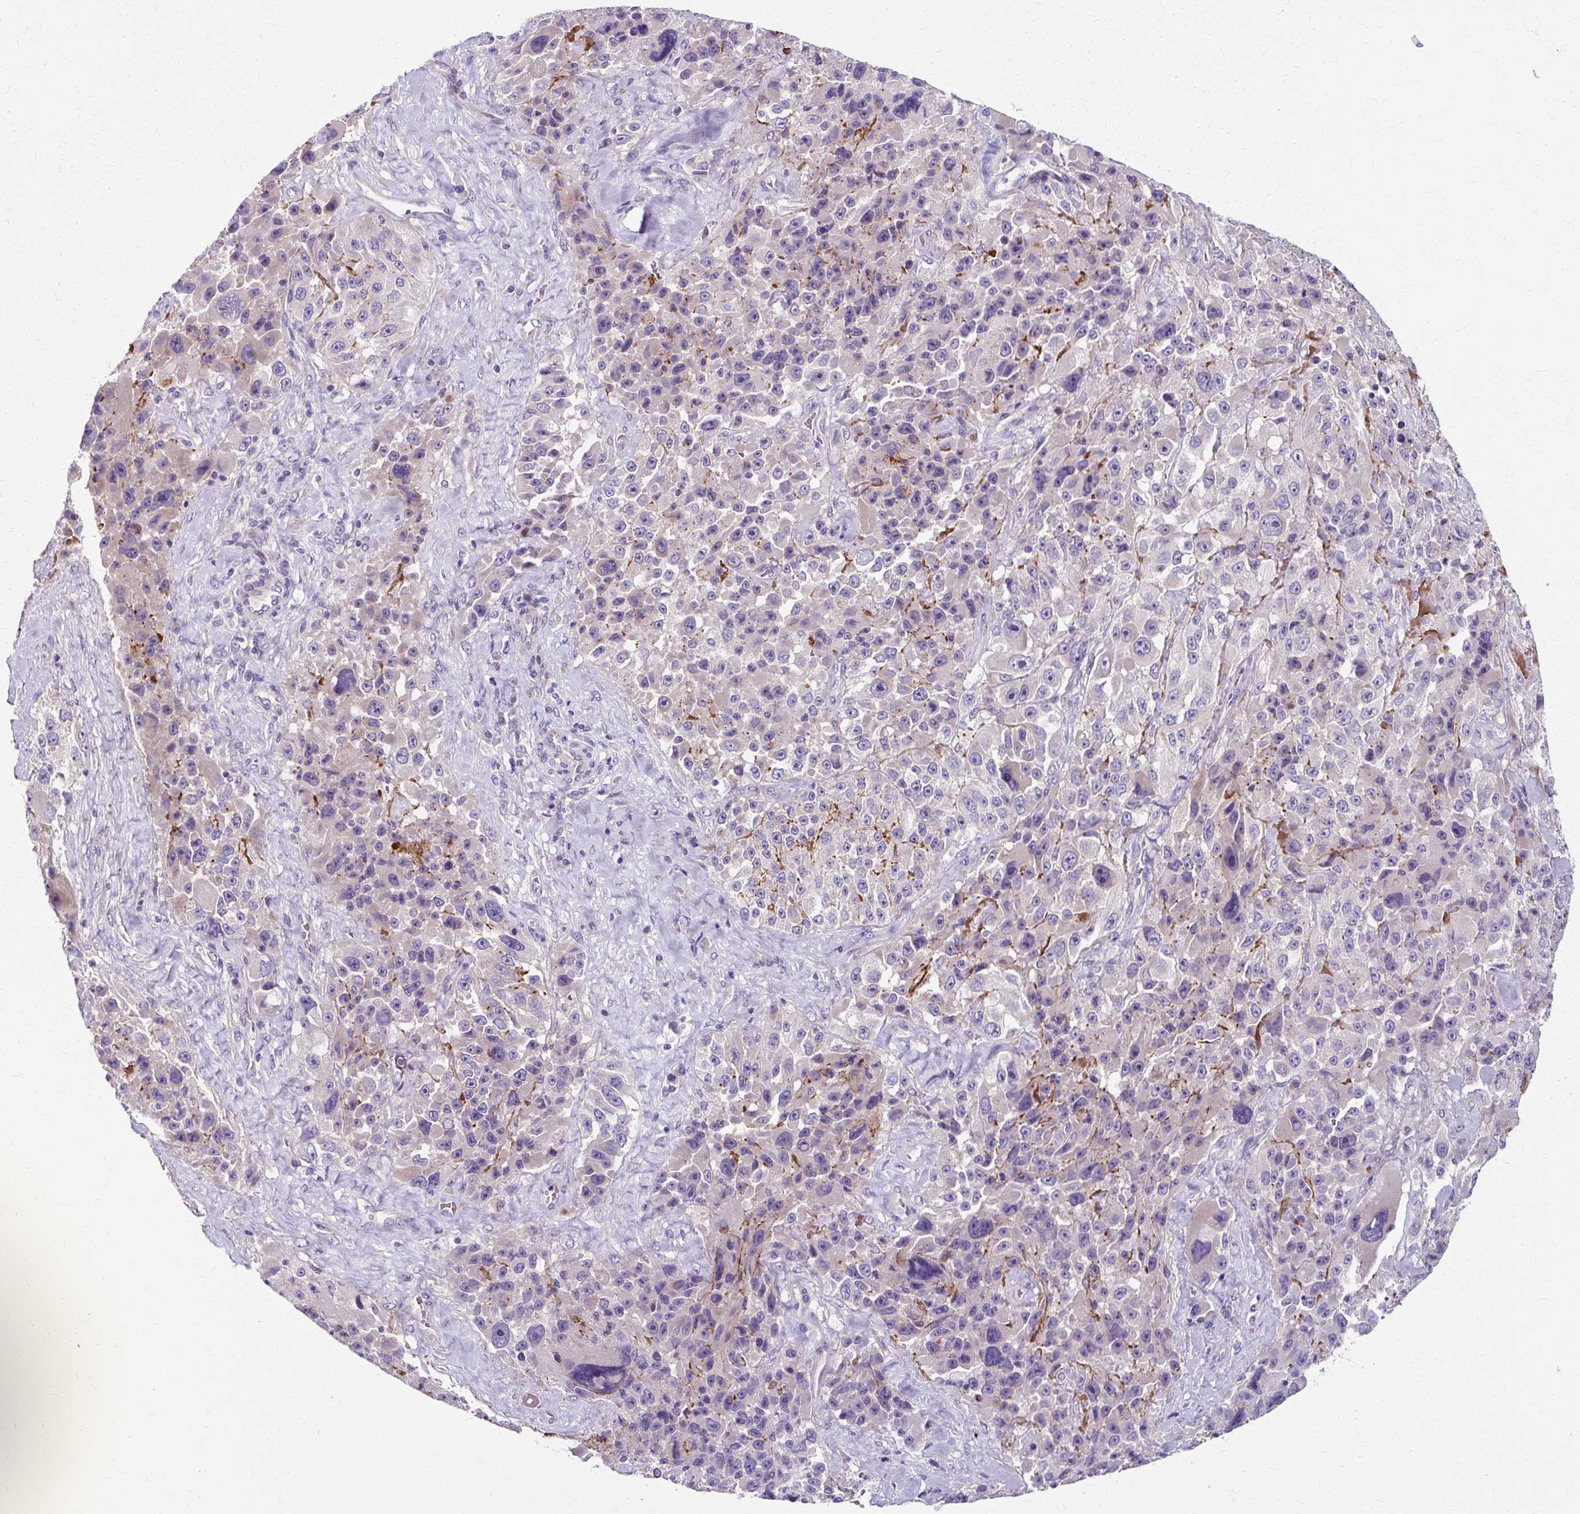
{"staining": {"intensity": "negative", "quantity": "none", "location": "none"}, "tissue": "melanoma", "cell_type": "Tumor cells", "image_type": "cancer", "snomed": [{"axis": "morphology", "description": "Malignant melanoma, Metastatic site"}, {"axis": "topography", "description": "Lymph node"}], "caption": "IHC photomicrograph of neoplastic tissue: malignant melanoma (metastatic site) stained with DAB shows no significant protein positivity in tumor cells.", "gene": "ZNF555", "patient": {"sex": "male", "age": 62}}